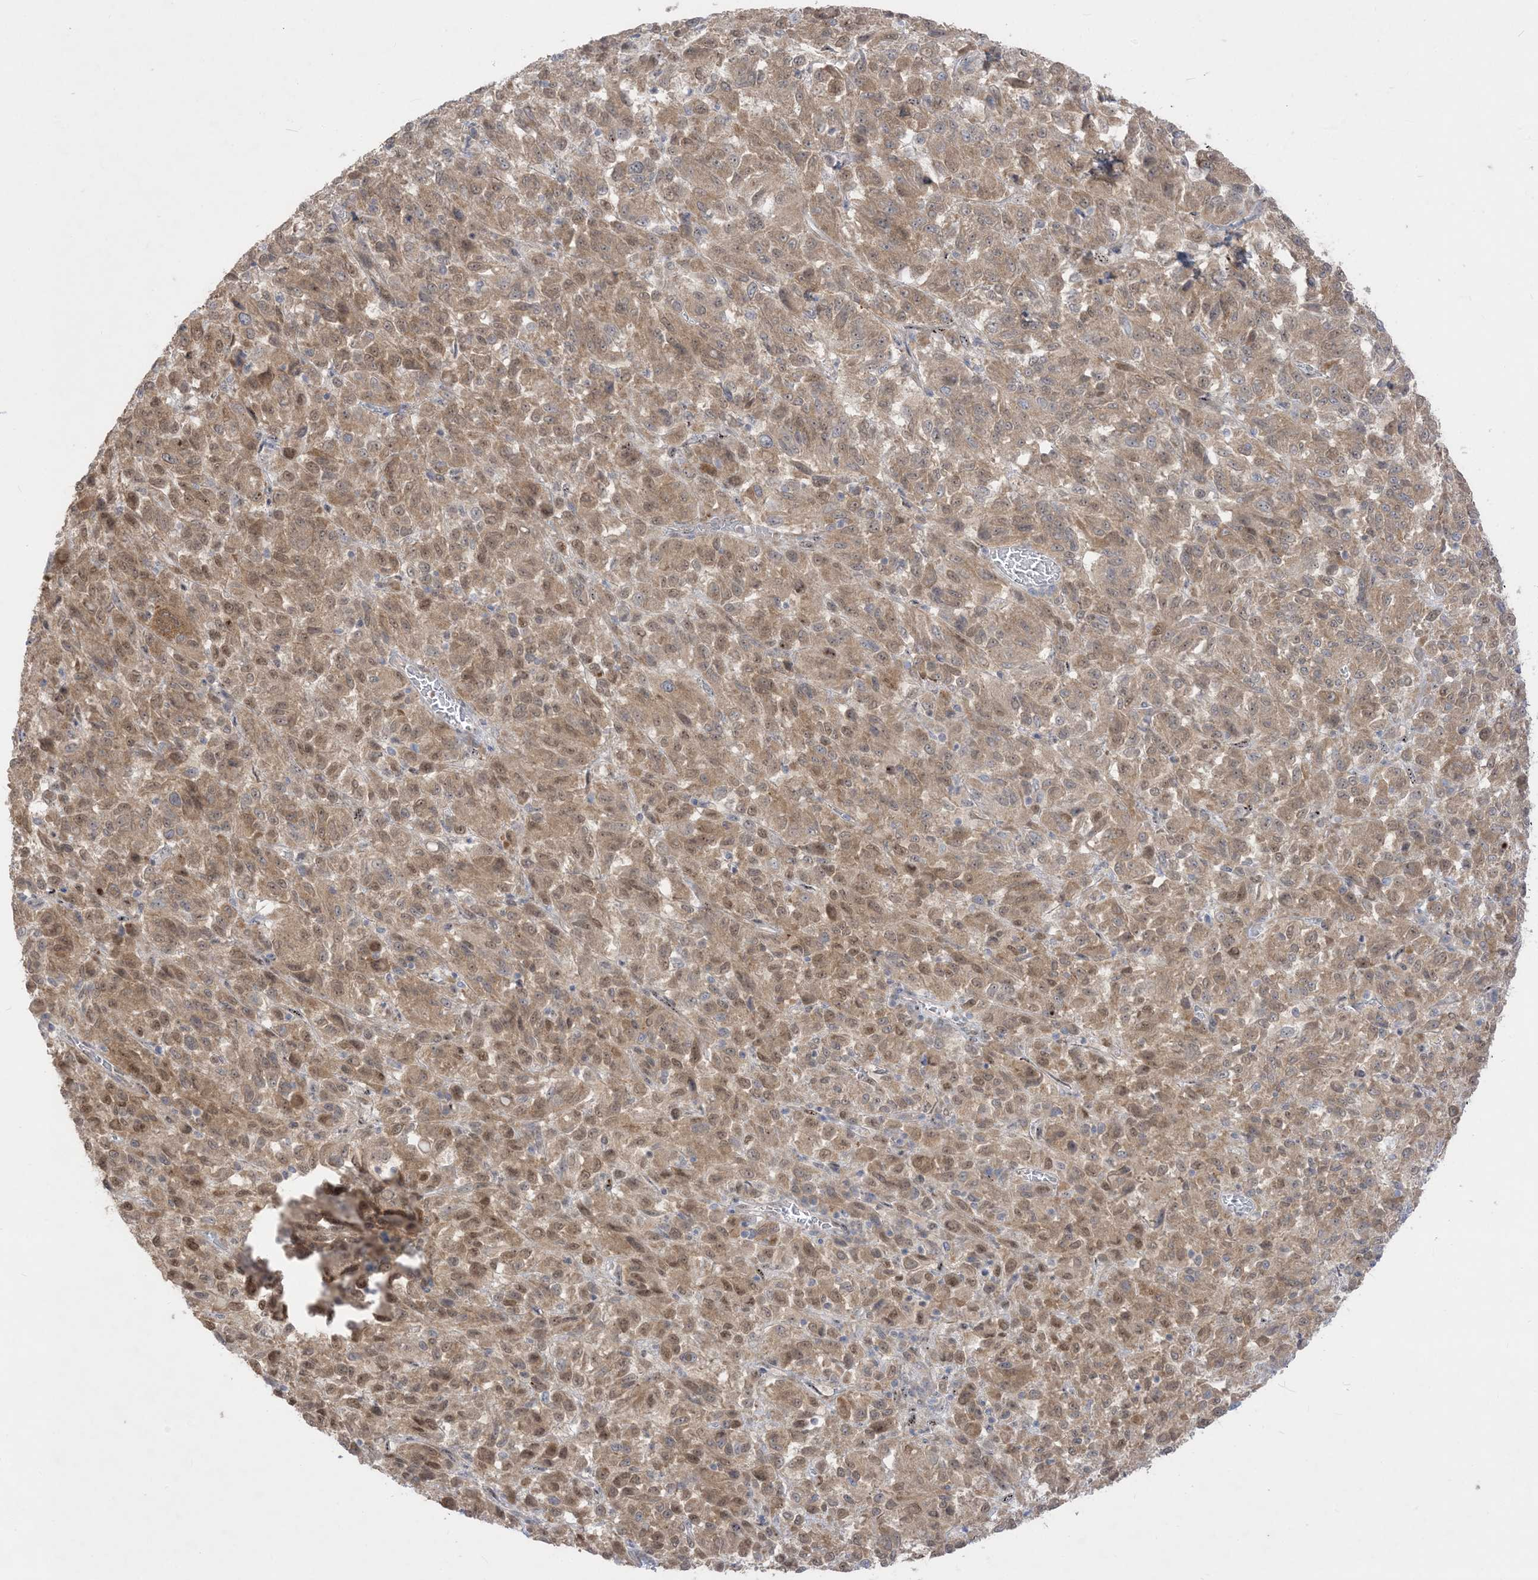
{"staining": {"intensity": "moderate", "quantity": ">75%", "location": "cytoplasmic/membranous,nuclear"}, "tissue": "melanoma", "cell_type": "Tumor cells", "image_type": "cancer", "snomed": [{"axis": "morphology", "description": "Malignant melanoma, Metastatic site"}, {"axis": "topography", "description": "Lung"}], "caption": "DAB immunohistochemical staining of malignant melanoma (metastatic site) demonstrates moderate cytoplasmic/membranous and nuclear protein positivity in about >75% of tumor cells. Using DAB (3,3'-diaminobenzidine) (brown) and hematoxylin (blue) stains, captured at high magnification using brightfield microscopy.", "gene": "BHLHE40", "patient": {"sex": "male", "age": 64}}